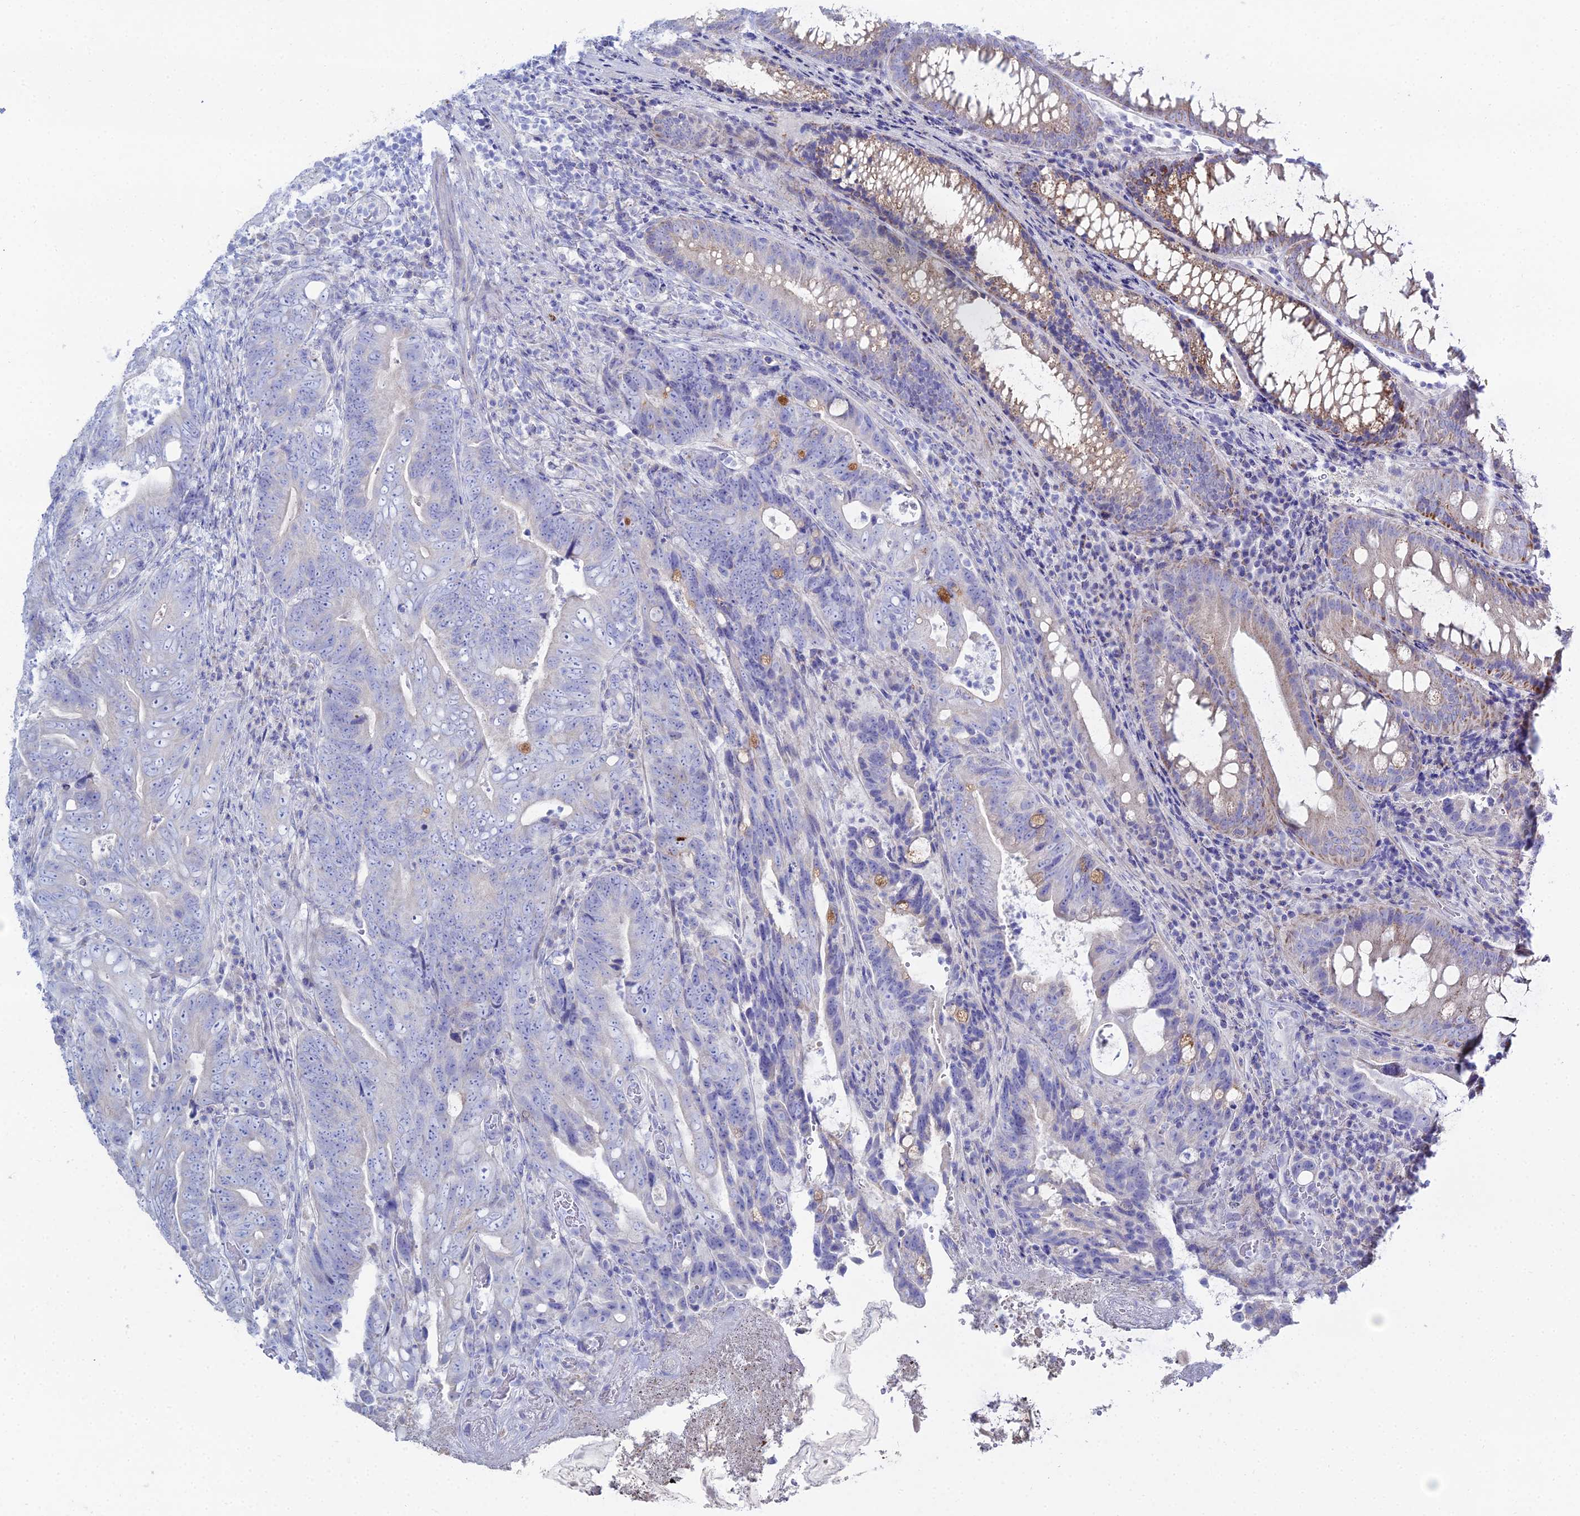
{"staining": {"intensity": "negative", "quantity": "none", "location": "none"}, "tissue": "colorectal cancer", "cell_type": "Tumor cells", "image_type": "cancer", "snomed": [{"axis": "morphology", "description": "Adenocarcinoma, NOS"}, {"axis": "topography", "description": "Colon"}], "caption": "Immunohistochemistry of adenocarcinoma (colorectal) exhibits no expression in tumor cells.", "gene": "DHX34", "patient": {"sex": "female", "age": 82}}